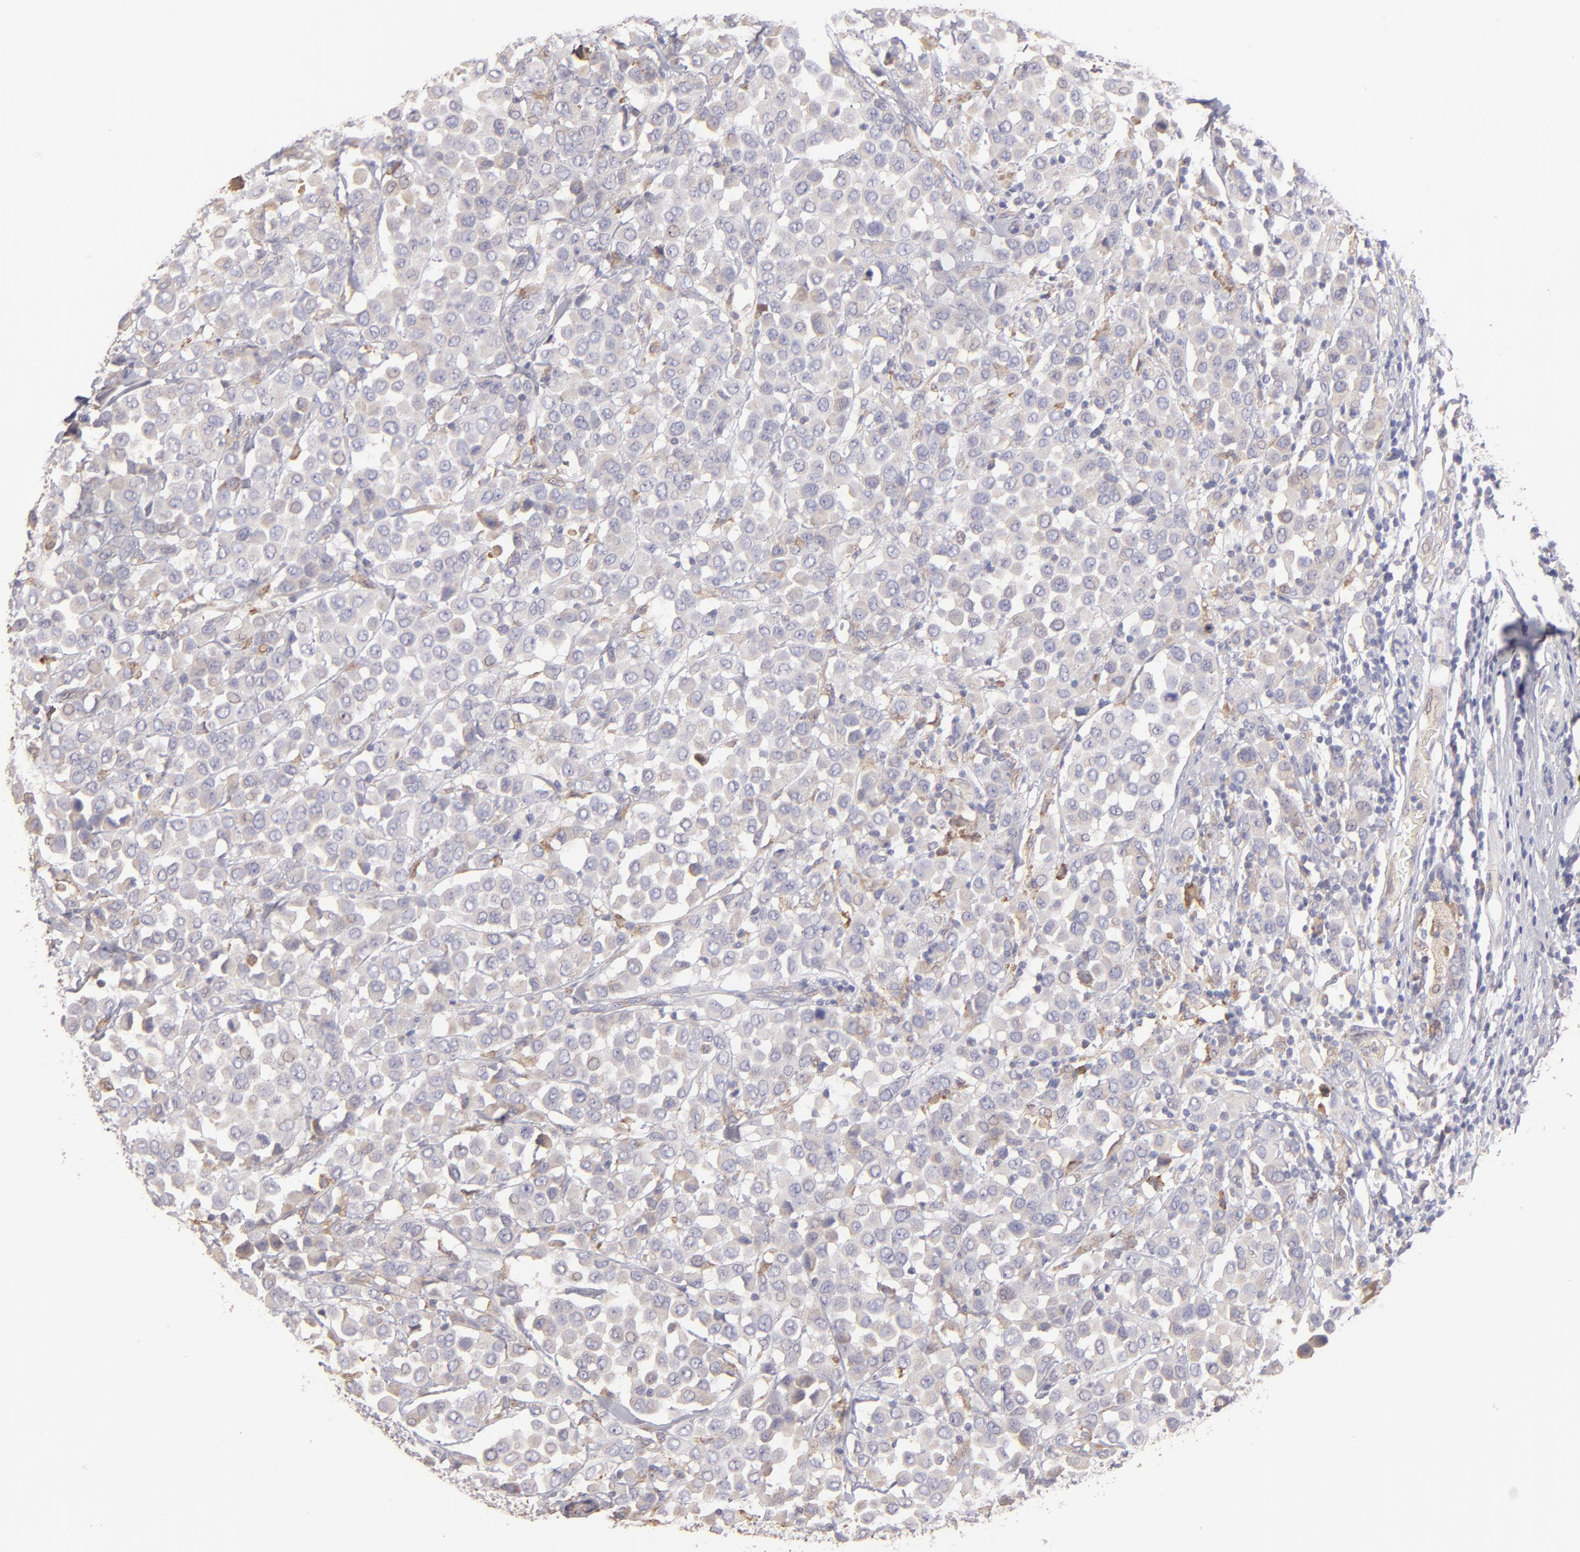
{"staining": {"intensity": "weak", "quantity": "25%-75%", "location": "cytoplasmic/membranous"}, "tissue": "breast cancer", "cell_type": "Tumor cells", "image_type": "cancer", "snomed": [{"axis": "morphology", "description": "Duct carcinoma"}, {"axis": "topography", "description": "Breast"}], "caption": "Human intraductal carcinoma (breast) stained with a brown dye exhibits weak cytoplasmic/membranous positive expression in approximately 25%-75% of tumor cells.", "gene": "CALR", "patient": {"sex": "female", "age": 61}}